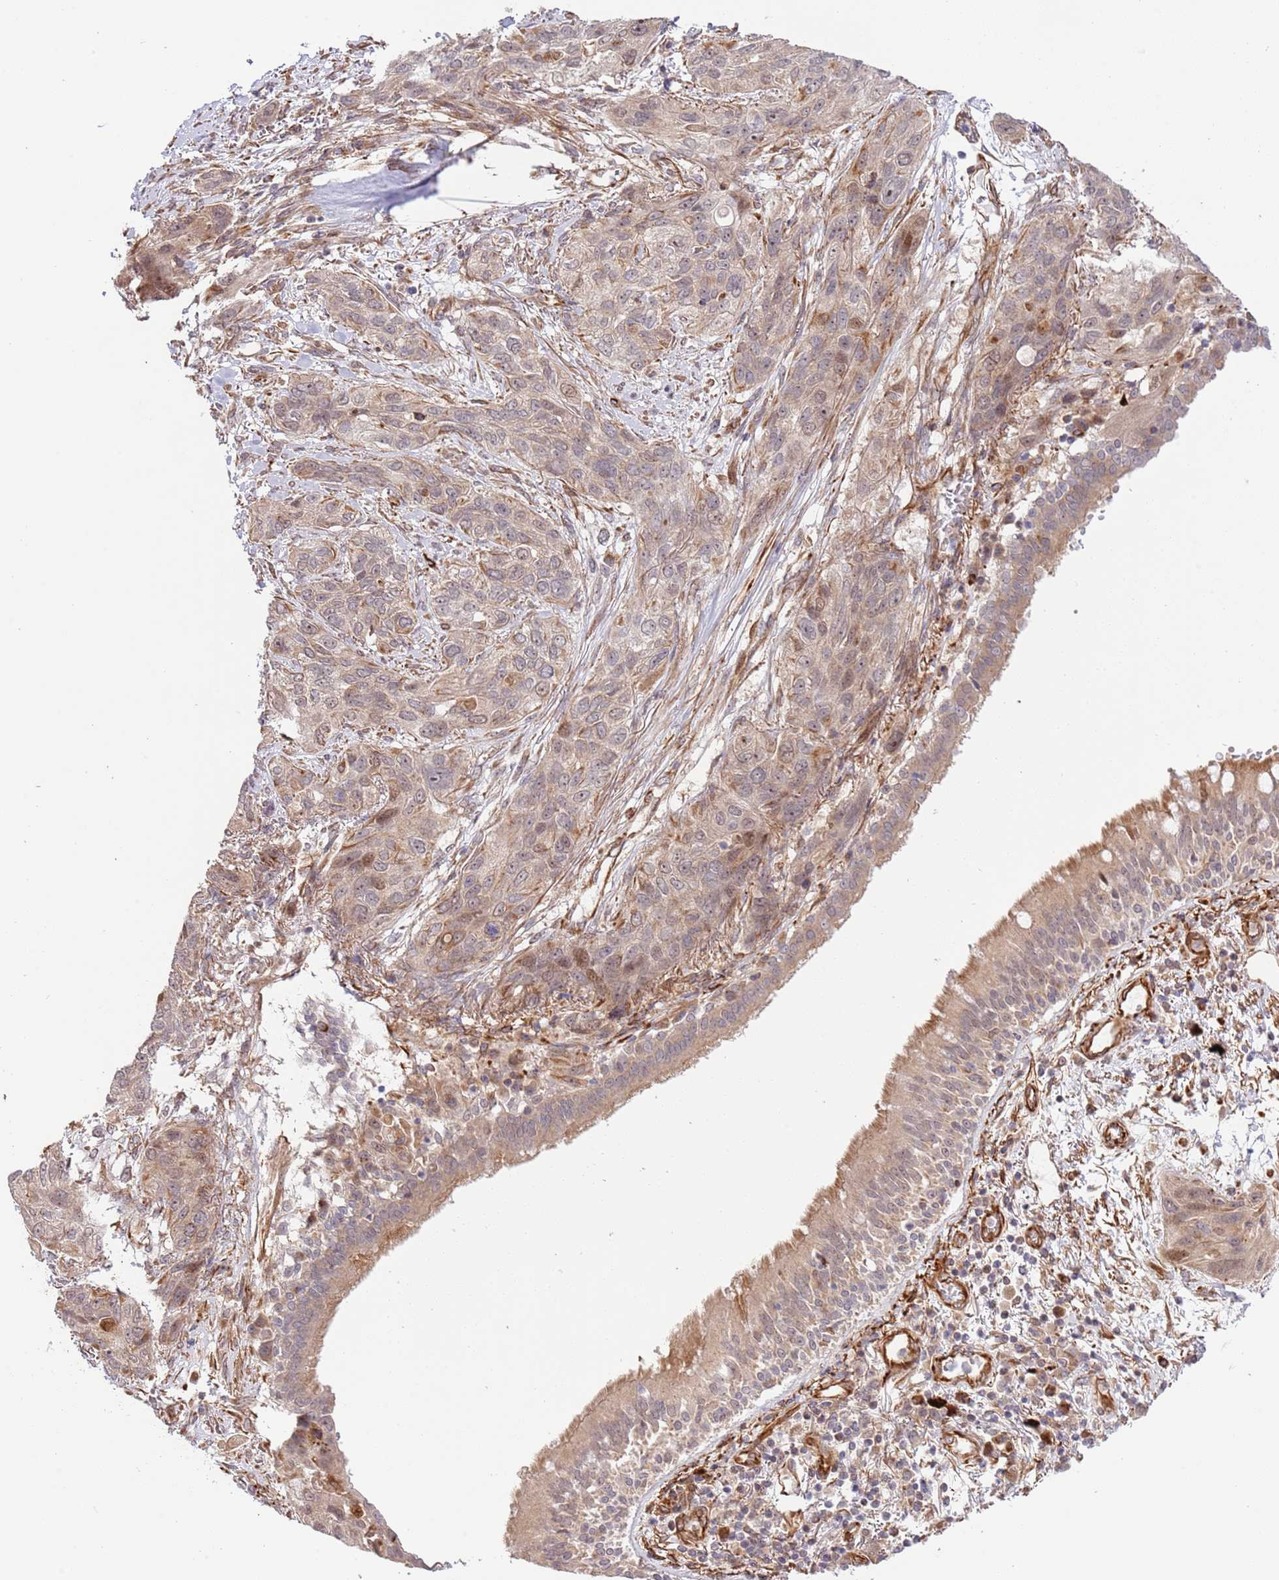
{"staining": {"intensity": "weak", "quantity": "25%-75%", "location": "cytoplasmic/membranous"}, "tissue": "lung cancer", "cell_type": "Tumor cells", "image_type": "cancer", "snomed": [{"axis": "morphology", "description": "Squamous cell carcinoma, NOS"}, {"axis": "topography", "description": "Lung"}], "caption": "Weak cytoplasmic/membranous protein positivity is present in about 25%-75% of tumor cells in lung cancer (squamous cell carcinoma). Immunohistochemistry (ihc) stains the protein in brown and the nuclei are stained blue.", "gene": "NEK3", "patient": {"sex": "female", "age": 70}}